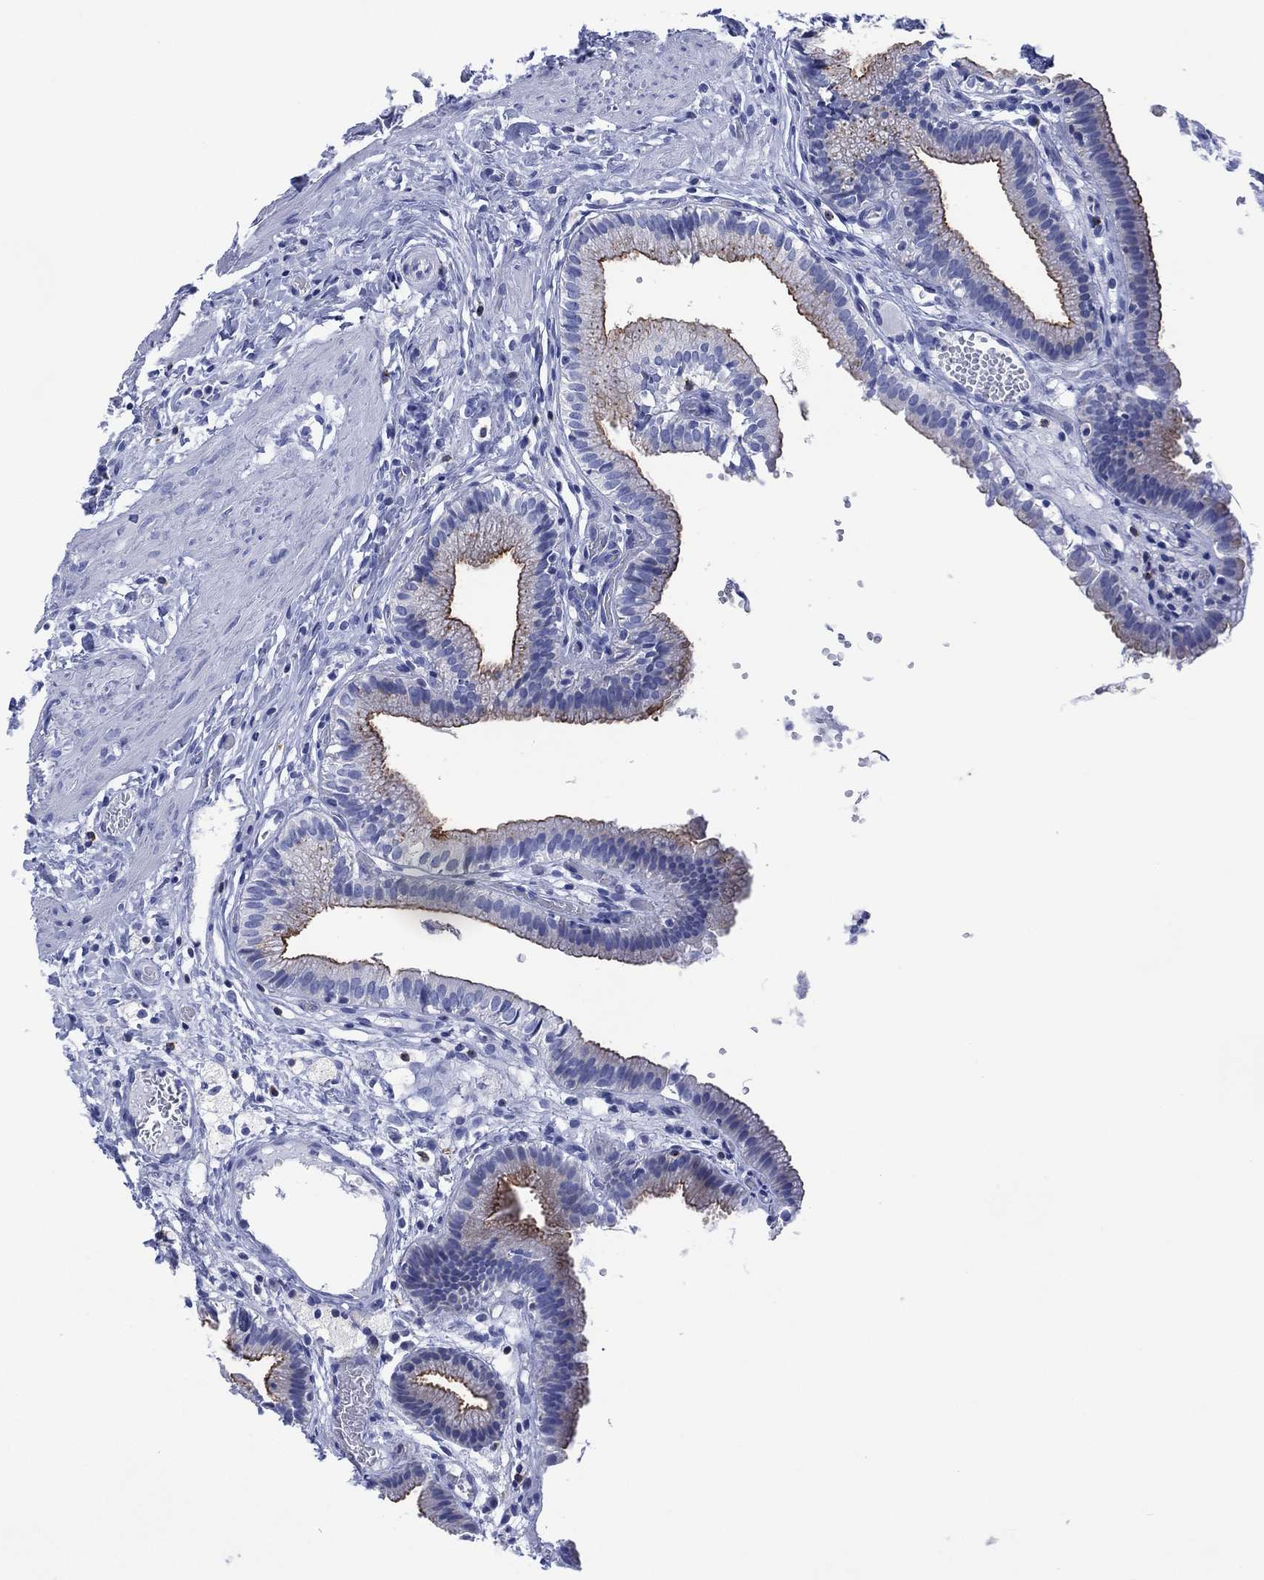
{"staining": {"intensity": "strong", "quantity": "25%-75%", "location": "cytoplasmic/membranous"}, "tissue": "gallbladder", "cell_type": "Glandular cells", "image_type": "normal", "snomed": [{"axis": "morphology", "description": "Normal tissue, NOS"}, {"axis": "topography", "description": "Gallbladder"}], "caption": "The histopathology image reveals immunohistochemical staining of normal gallbladder. There is strong cytoplasmic/membranous positivity is present in about 25%-75% of glandular cells. (brown staining indicates protein expression, while blue staining denotes nuclei).", "gene": "DPP4", "patient": {"sex": "female", "age": 24}}